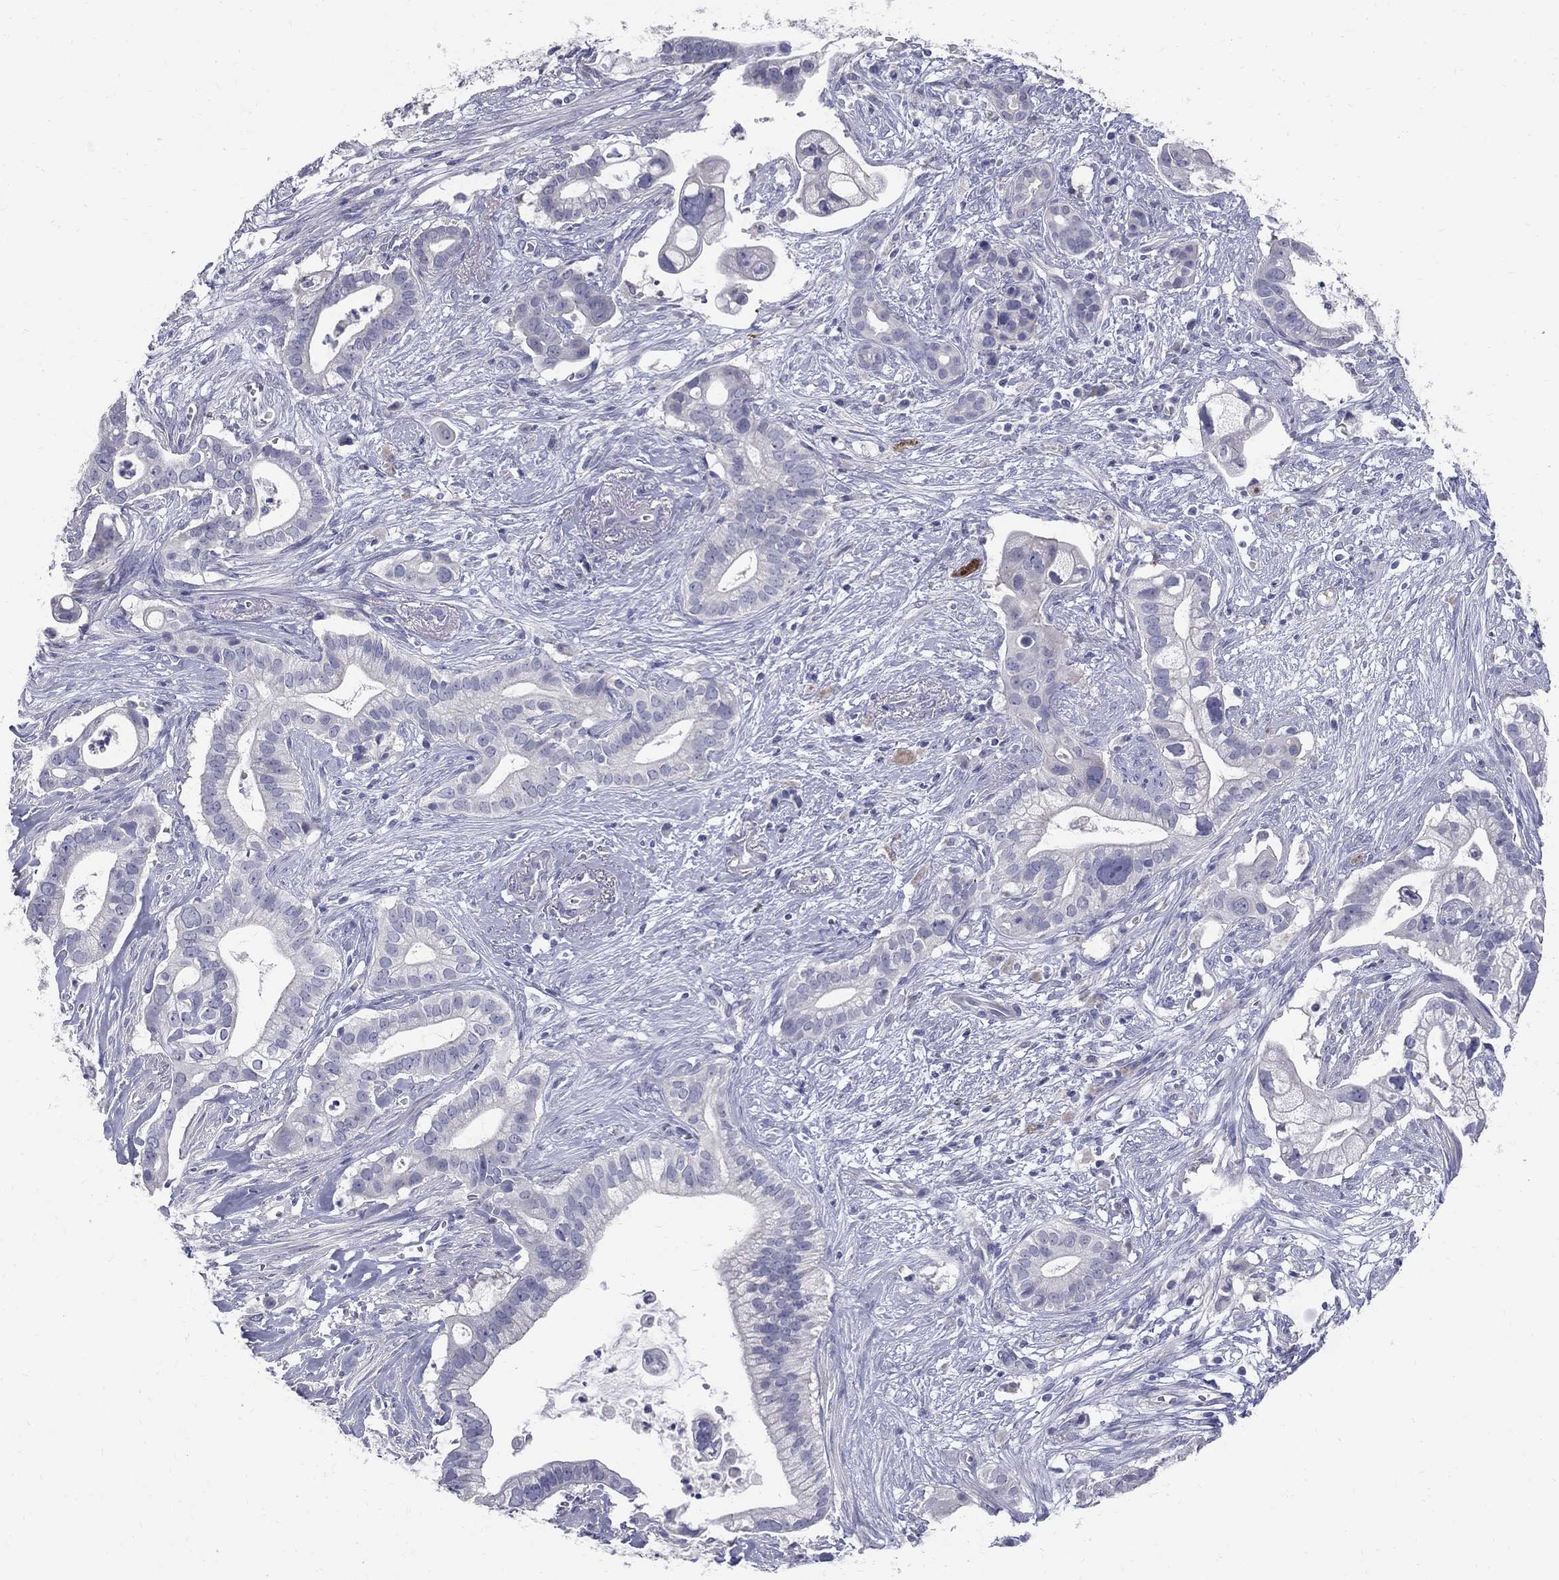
{"staining": {"intensity": "negative", "quantity": "none", "location": "none"}, "tissue": "pancreatic cancer", "cell_type": "Tumor cells", "image_type": "cancer", "snomed": [{"axis": "morphology", "description": "Adenocarcinoma, NOS"}, {"axis": "topography", "description": "Pancreas"}], "caption": "This is an immunohistochemistry photomicrograph of human pancreatic cancer (adenocarcinoma). There is no staining in tumor cells.", "gene": "TP53TG5", "patient": {"sex": "male", "age": 61}}